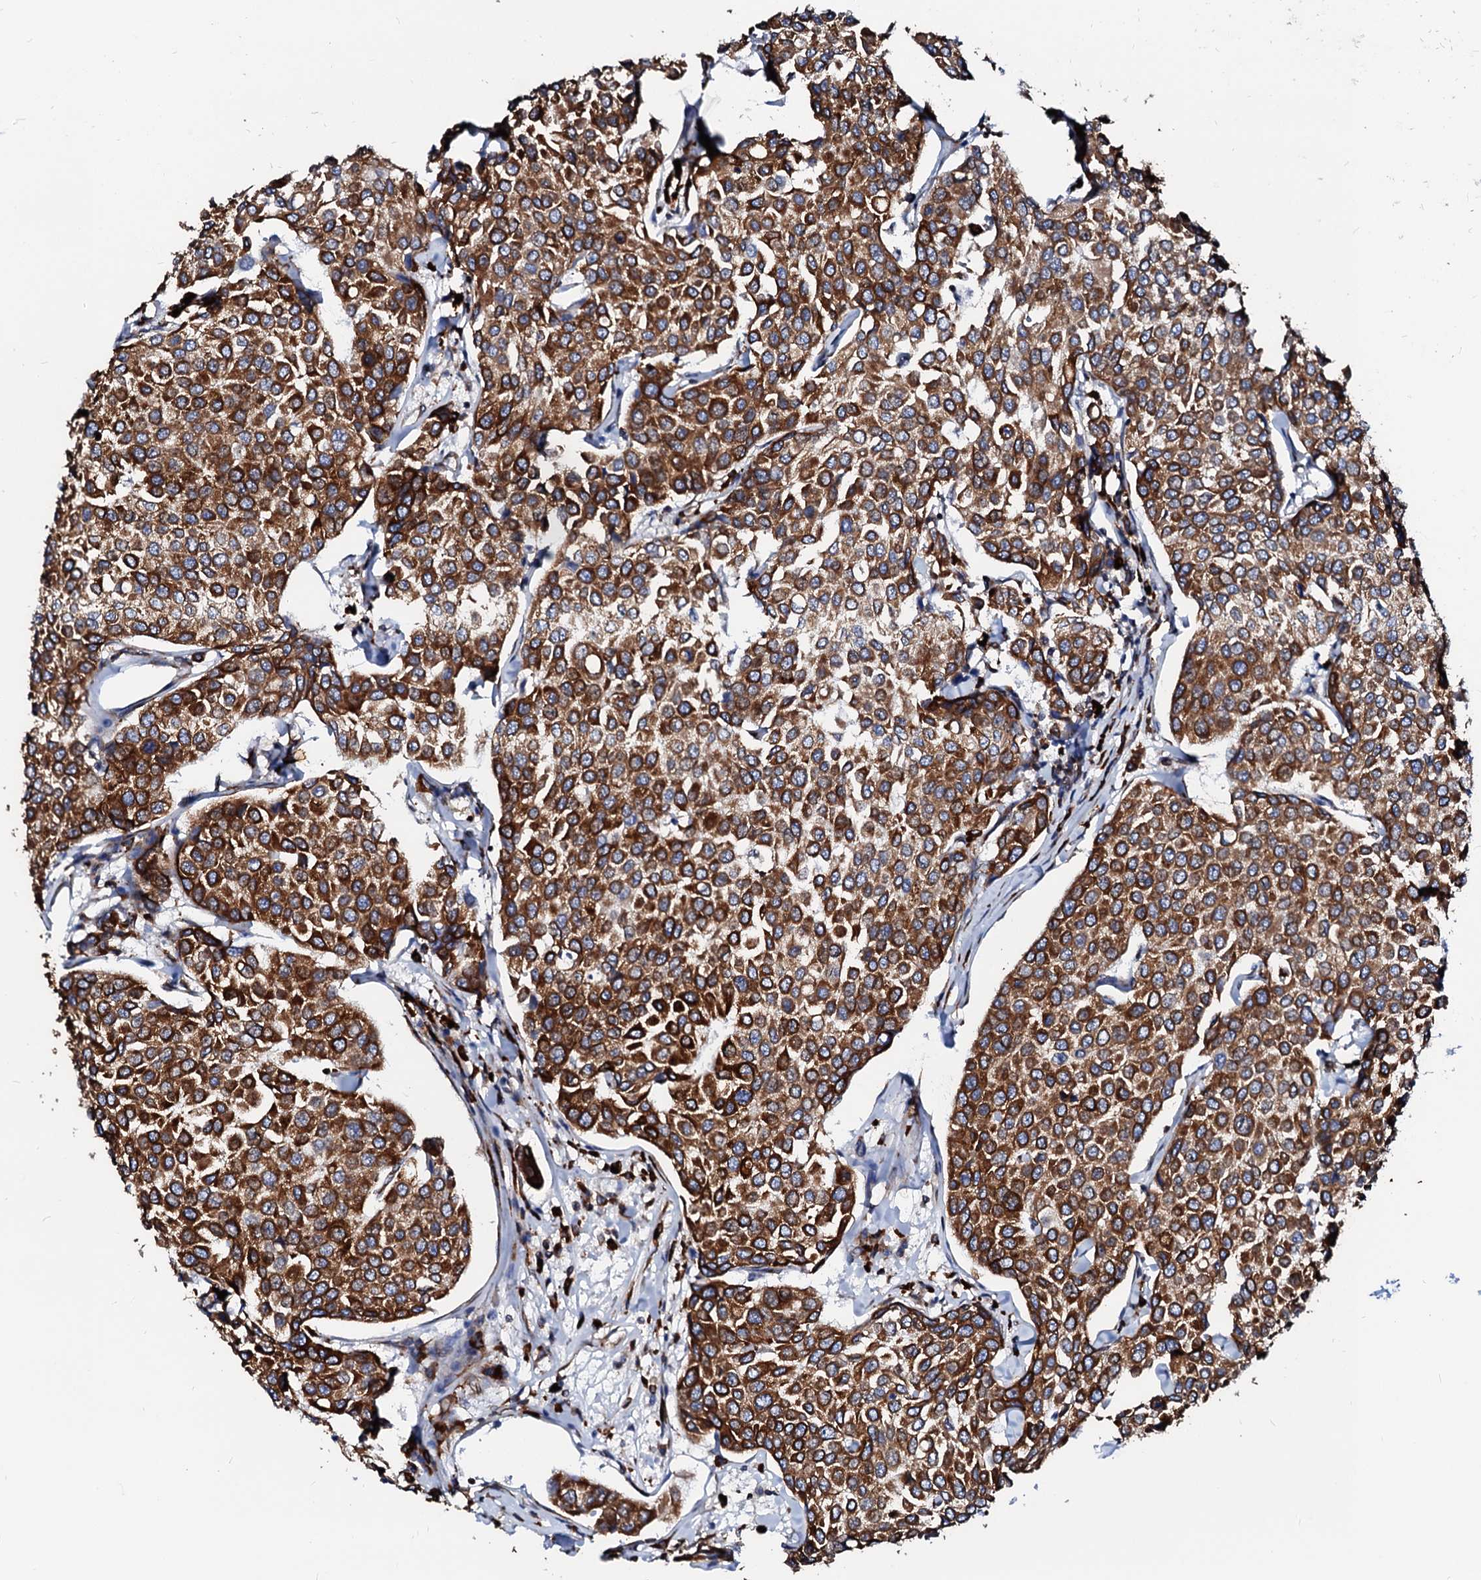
{"staining": {"intensity": "strong", "quantity": ">75%", "location": "cytoplasmic/membranous"}, "tissue": "breast cancer", "cell_type": "Tumor cells", "image_type": "cancer", "snomed": [{"axis": "morphology", "description": "Duct carcinoma"}, {"axis": "topography", "description": "Breast"}], "caption": "Strong cytoplasmic/membranous protein positivity is appreciated in about >75% of tumor cells in breast cancer (intraductal carcinoma). (DAB IHC with brightfield microscopy, high magnification).", "gene": "DERL1", "patient": {"sex": "female", "age": 55}}